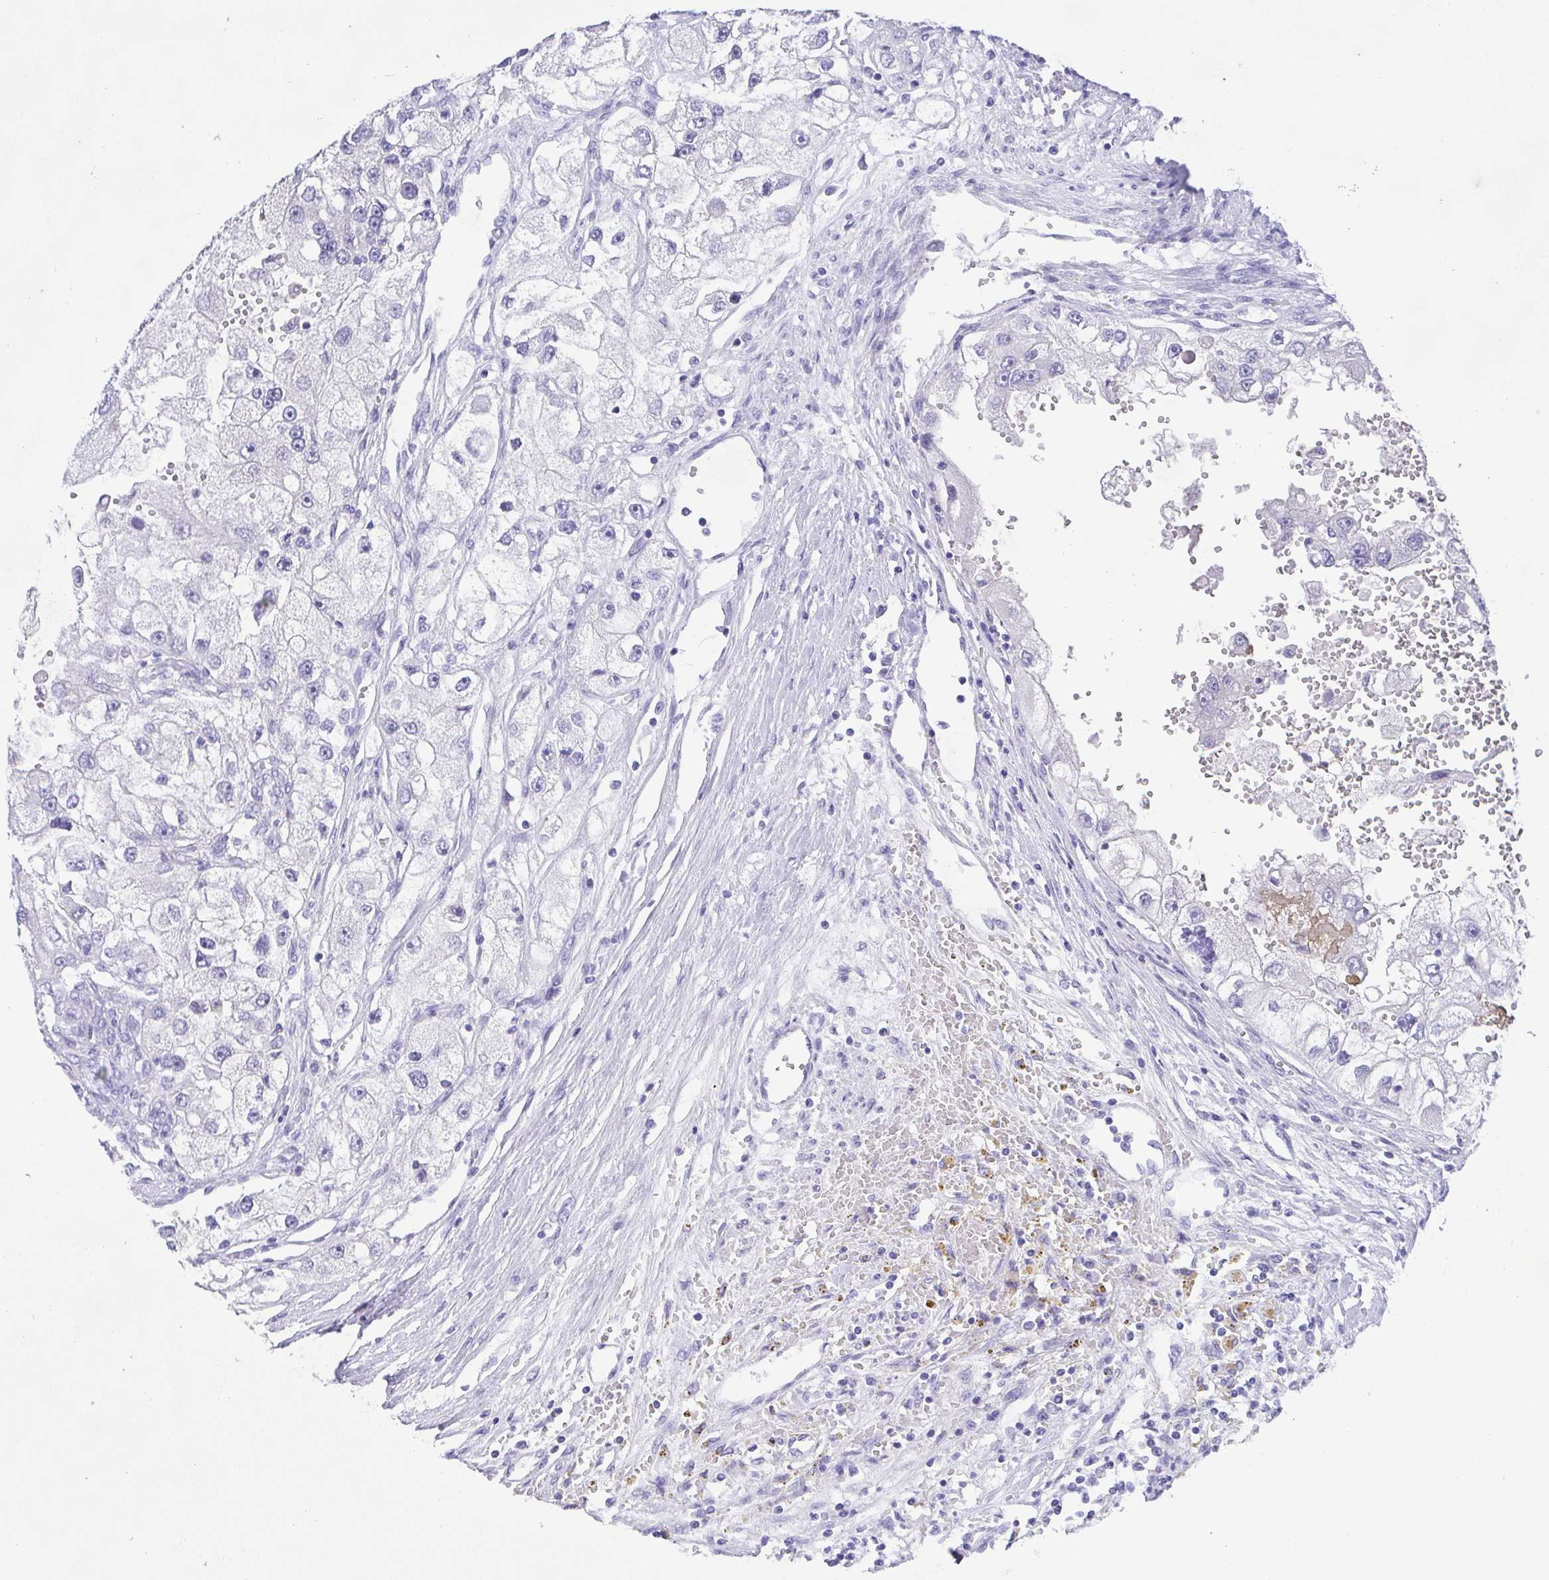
{"staining": {"intensity": "negative", "quantity": "none", "location": "none"}, "tissue": "renal cancer", "cell_type": "Tumor cells", "image_type": "cancer", "snomed": [{"axis": "morphology", "description": "Adenocarcinoma, NOS"}, {"axis": "topography", "description": "Kidney"}], "caption": "Immunohistochemistry (IHC) of human renal cancer displays no expression in tumor cells.", "gene": "SPATA4", "patient": {"sex": "male", "age": 63}}